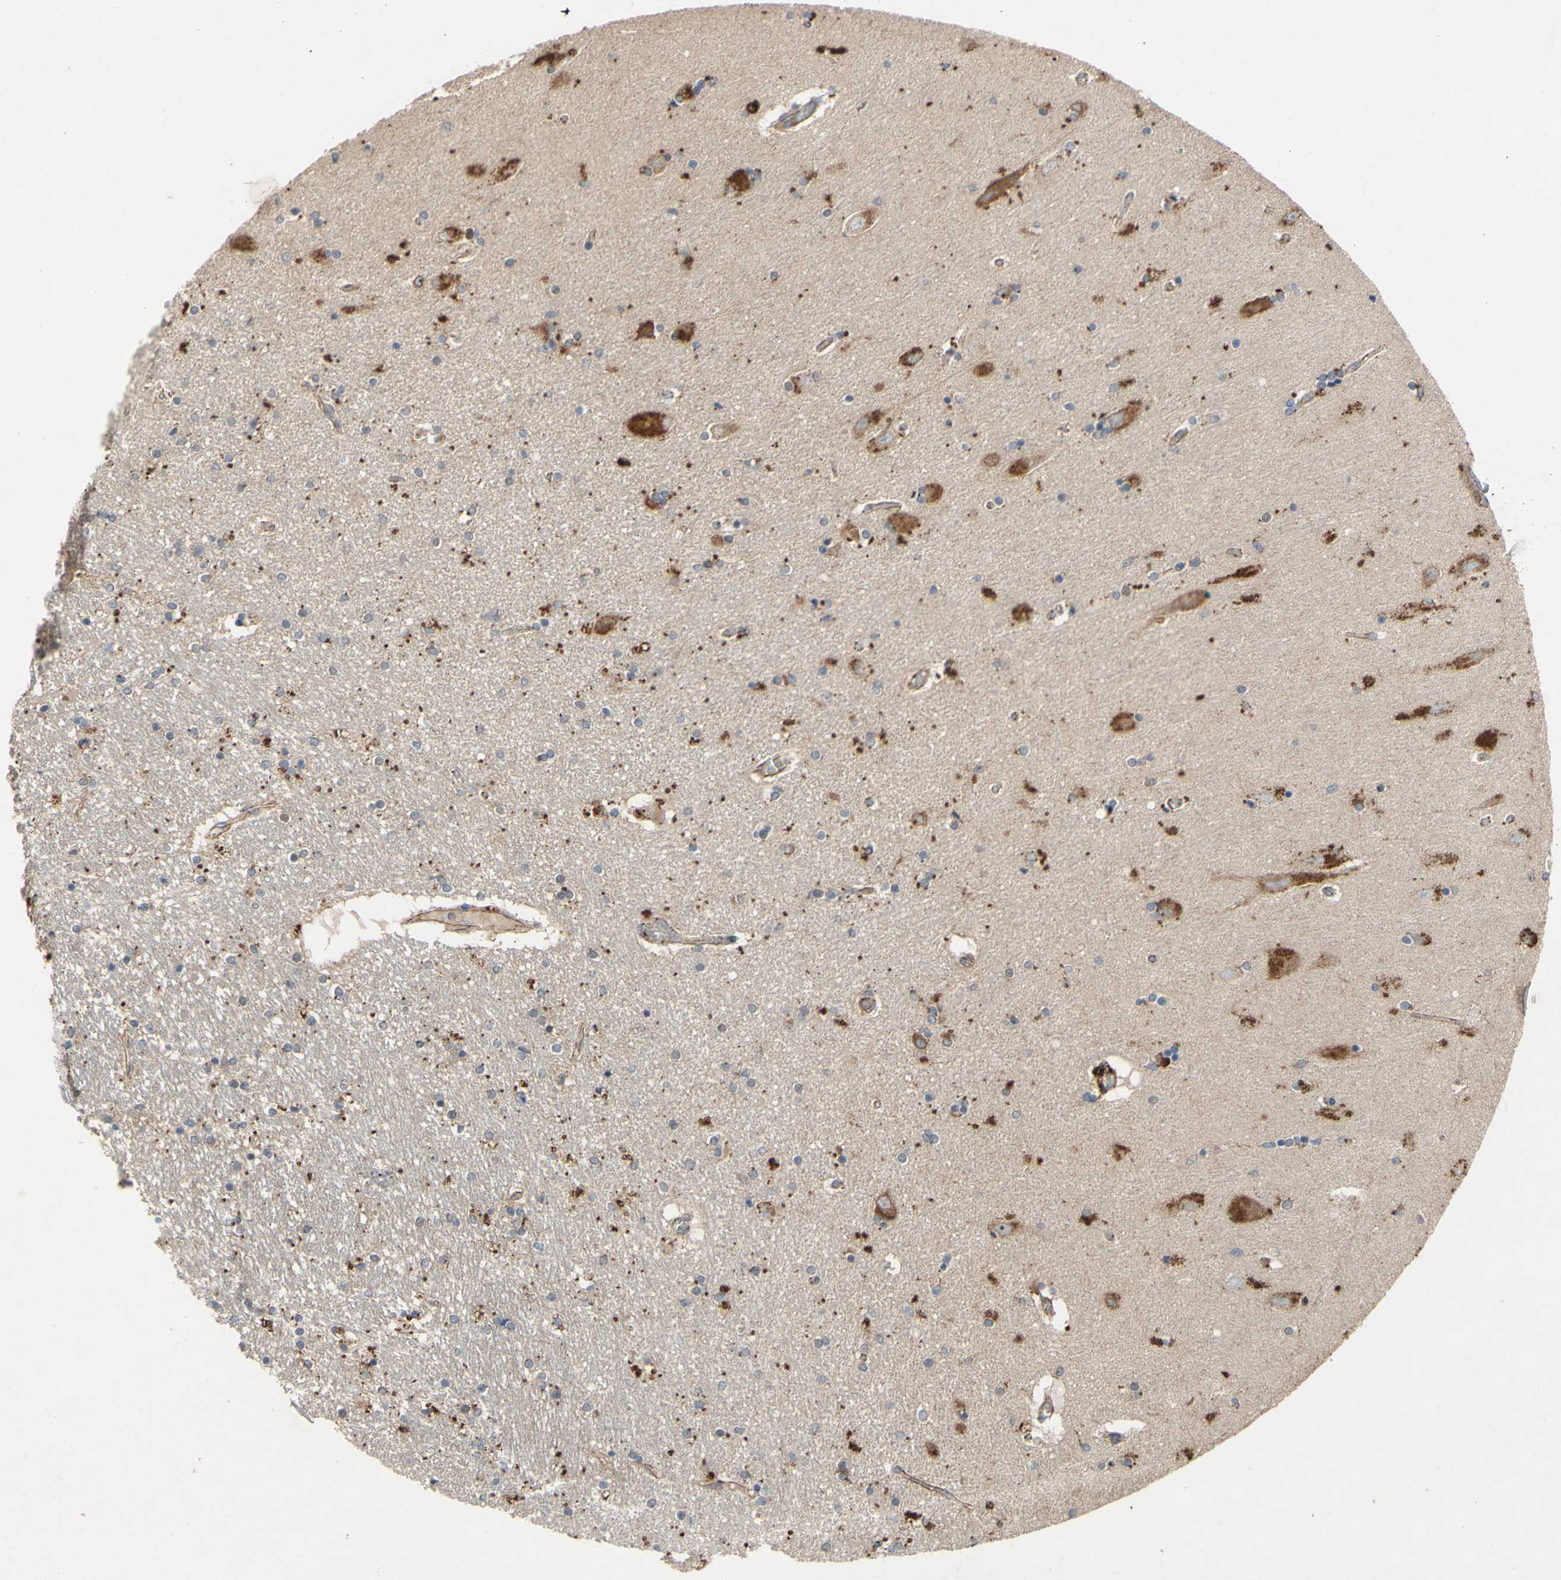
{"staining": {"intensity": "weak", "quantity": "<25%", "location": "cytoplasmic/membranous"}, "tissue": "hippocampus", "cell_type": "Glial cells", "image_type": "normal", "snomed": [{"axis": "morphology", "description": "Normal tissue, NOS"}, {"axis": "topography", "description": "Hippocampus"}], "caption": "DAB immunohistochemical staining of normal hippocampus shows no significant expression in glial cells.", "gene": "PDGFB", "patient": {"sex": "female", "age": 54}}